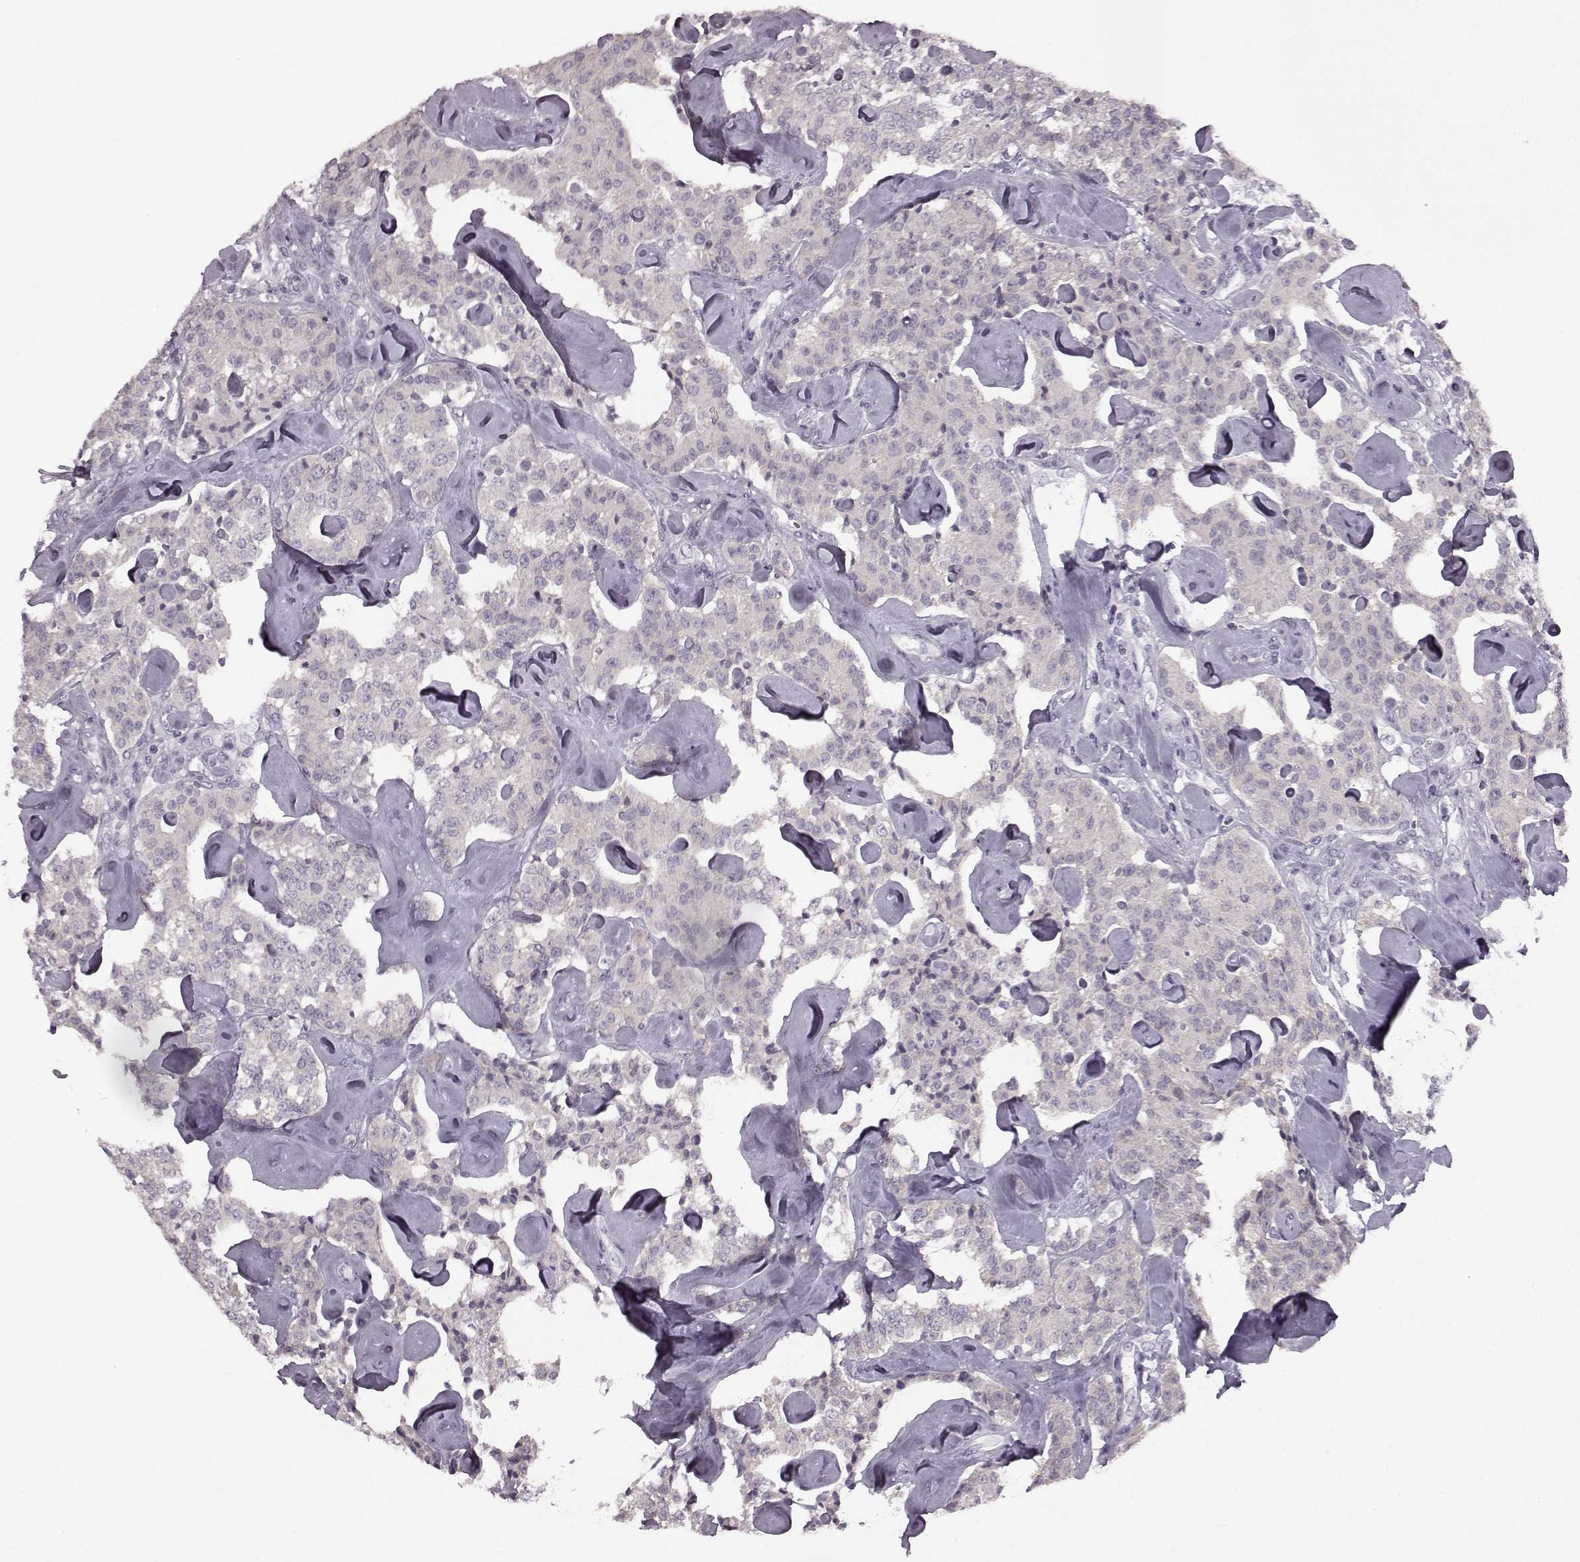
{"staining": {"intensity": "negative", "quantity": "none", "location": "none"}, "tissue": "carcinoid", "cell_type": "Tumor cells", "image_type": "cancer", "snomed": [{"axis": "morphology", "description": "Carcinoid, malignant, NOS"}, {"axis": "topography", "description": "Pancreas"}], "caption": "This image is of malignant carcinoid stained with IHC to label a protein in brown with the nuclei are counter-stained blue. There is no positivity in tumor cells. Nuclei are stained in blue.", "gene": "SEMG2", "patient": {"sex": "male", "age": 41}}